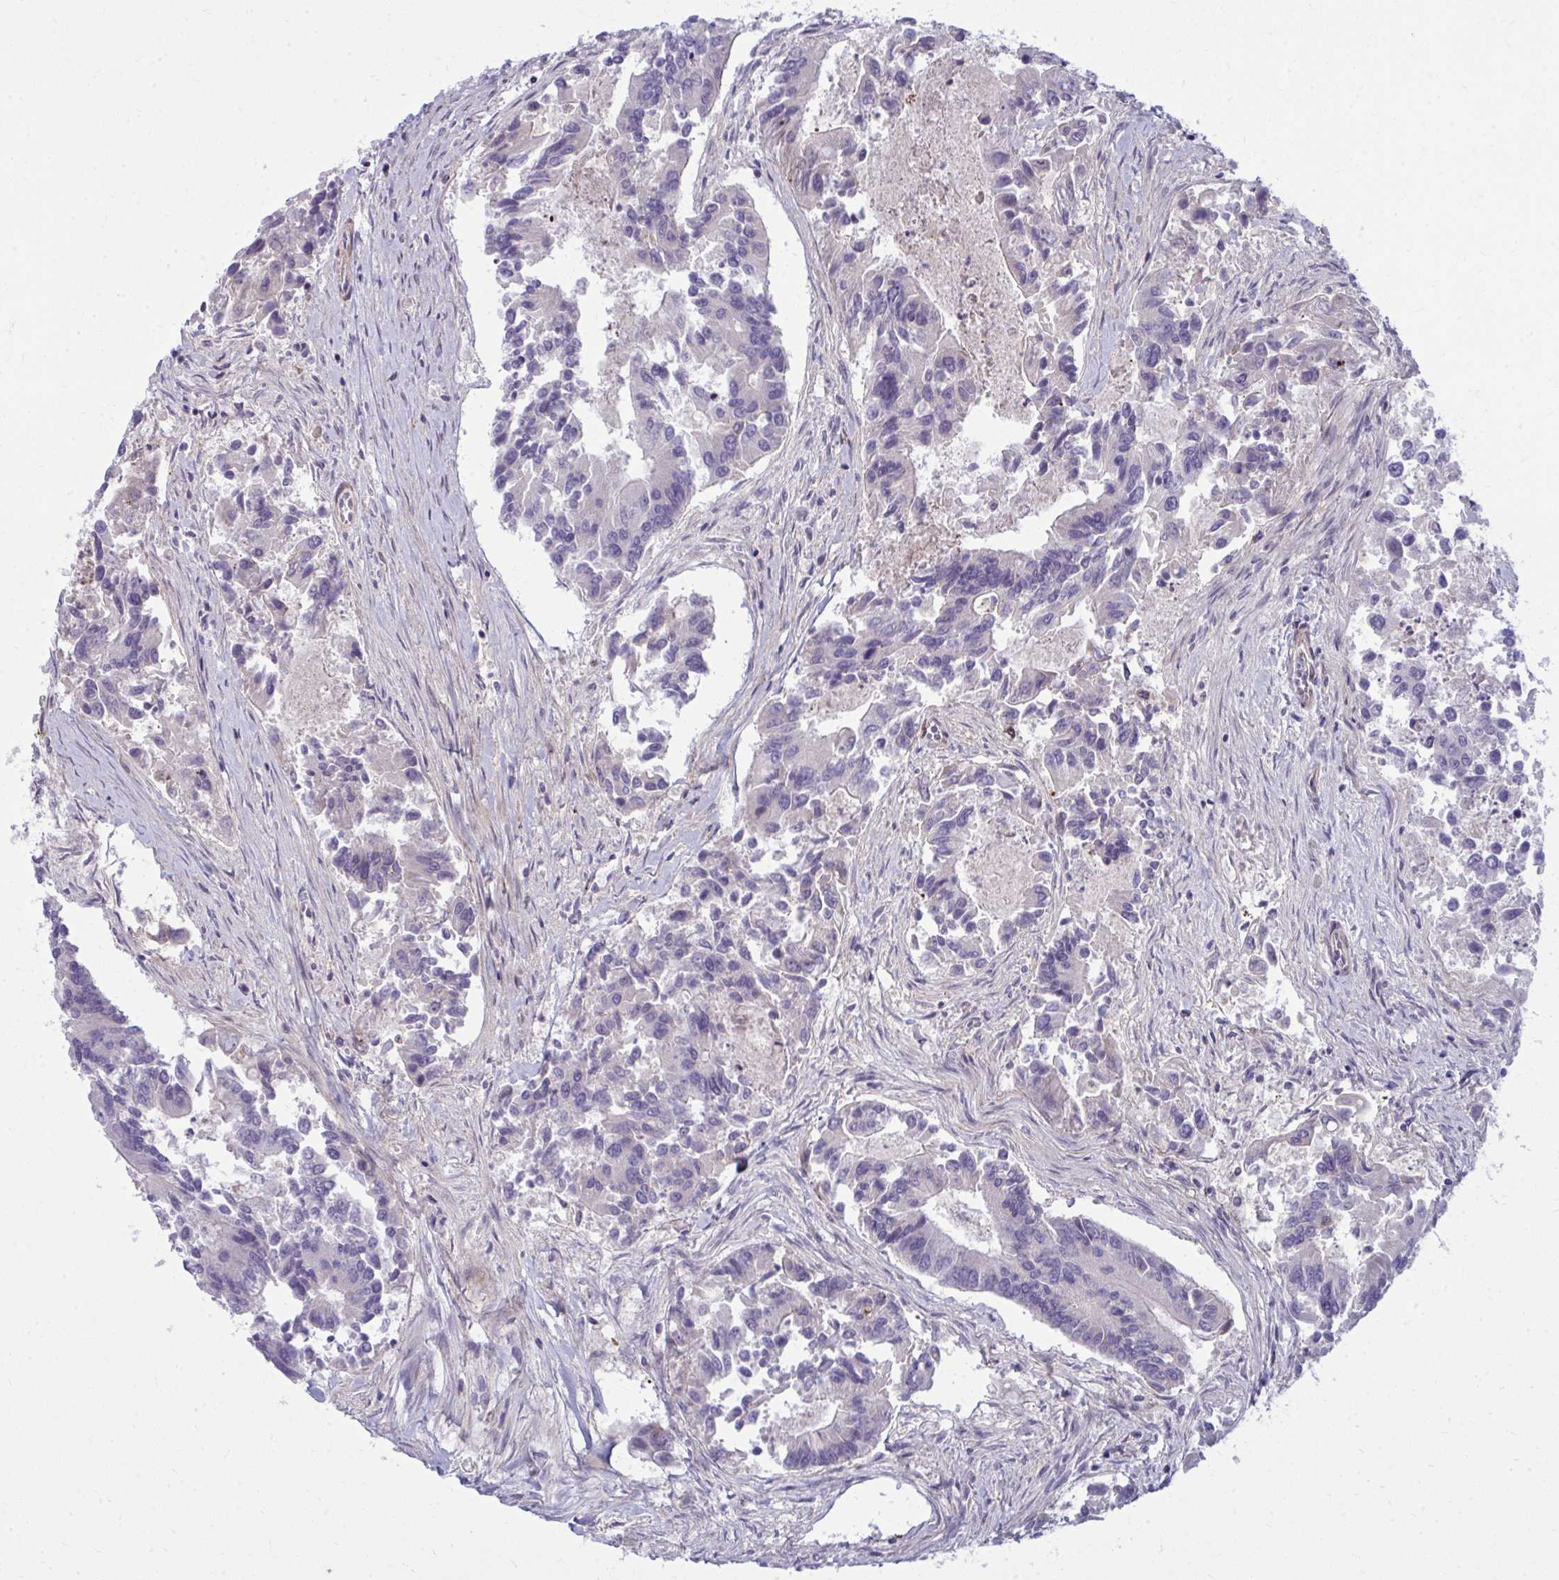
{"staining": {"intensity": "negative", "quantity": "none", "location": "none"}, "tissue": "colorectal cancer", "cell_type": "Tumor cells", "image_type": "cancer", "snomed": [{"axis": "morphology", "description": "Adenocarcinoma, NOS"}, {"axis": "topography", "description": "Colon"}], "caption": "This is an IHC micrograph of human adenocarcinoma (colorectal). There is no positivity in tumor cells.", "gene": "SLC14A1", "patient": {"sex": "female", "age": 67}}